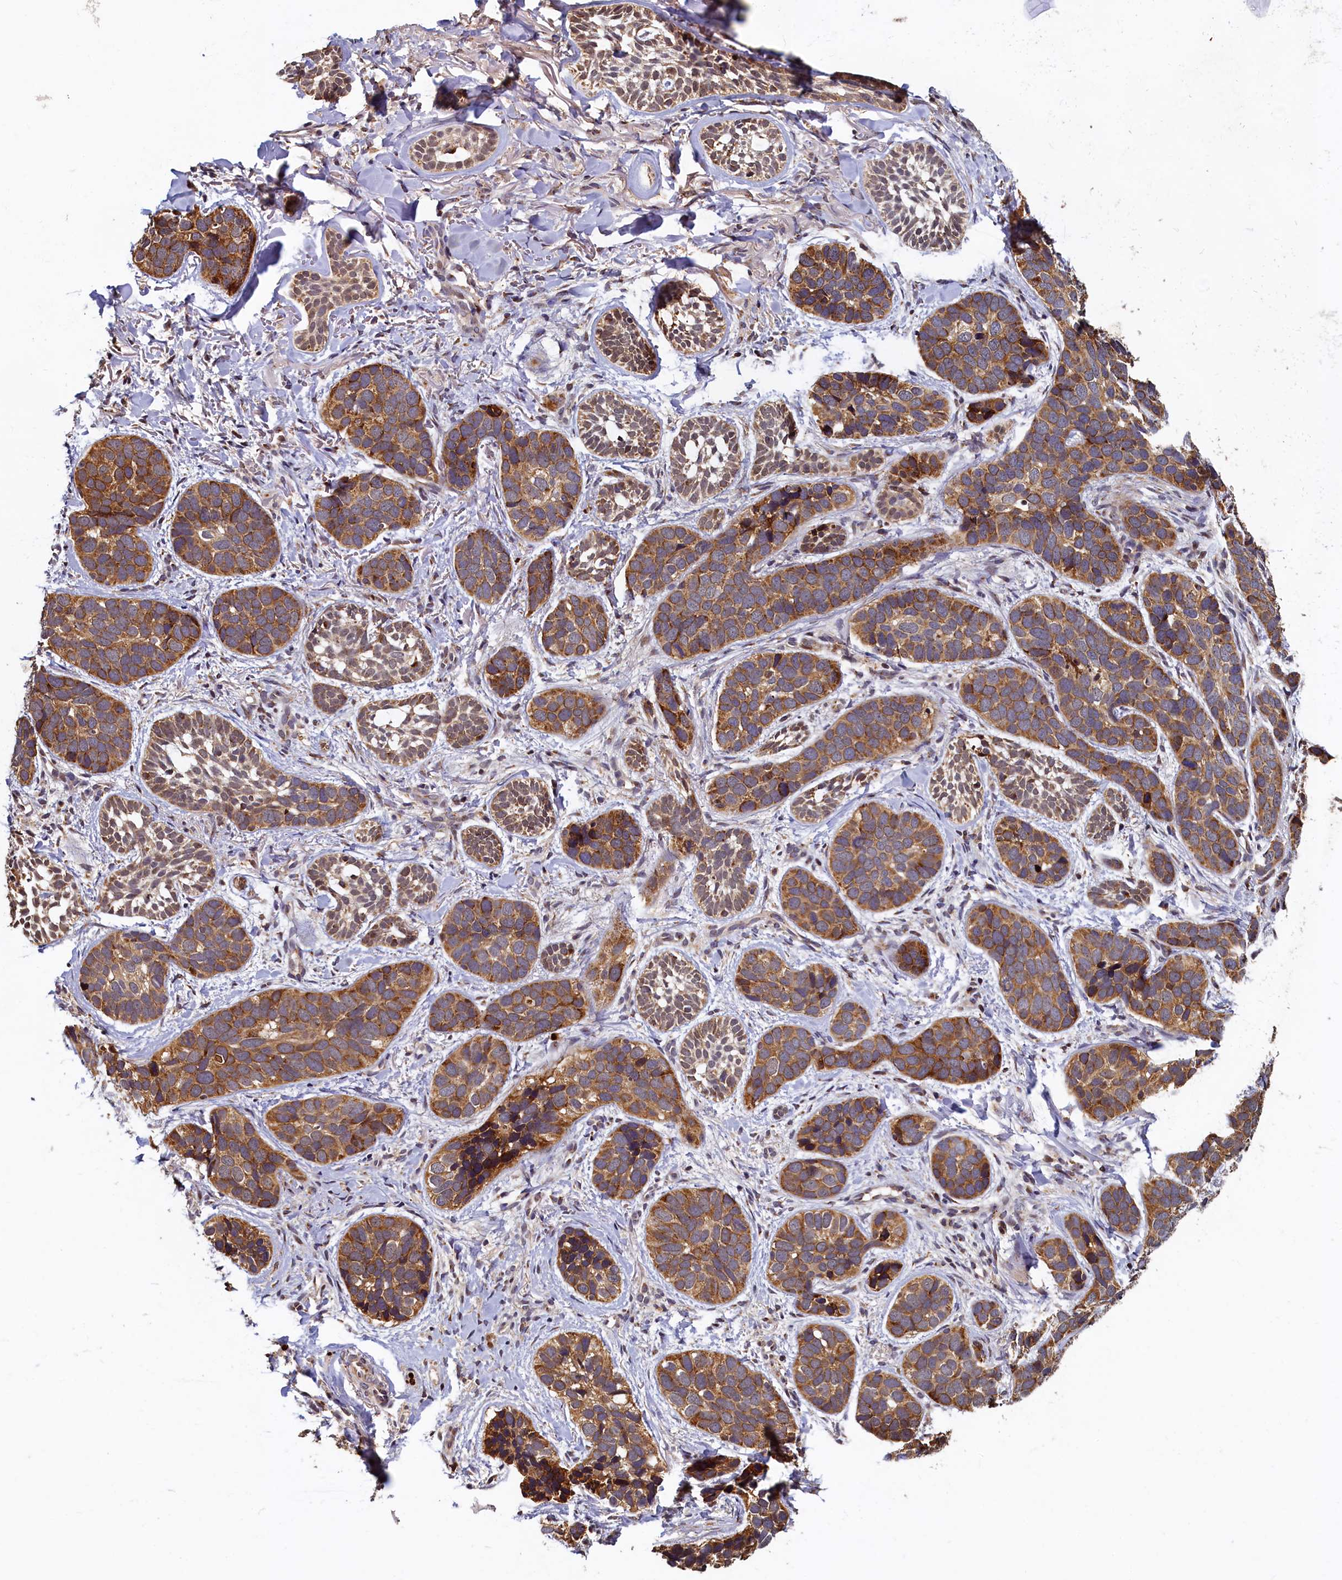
{"staining": {"intensity": "moderate", "quantity": ">75%", "location": "cytoplasmic/membranous"}, "tissue": "skin cancer", "cell_type": "Tumor cells", "image_type": "cancer", "snomed": [{"axis": "morphology", "description": "Basal cell carcinoma"}, {"axis": "topography", "description": "Skin"}], "caption": "Tumor cells demonstrate medium levels of moderate cytoplasmic/membranous staining in about >75% of cells in human skin cancer.", "gene": "NCKAP5L", "patient": {"sex": "male", "age": 71}}